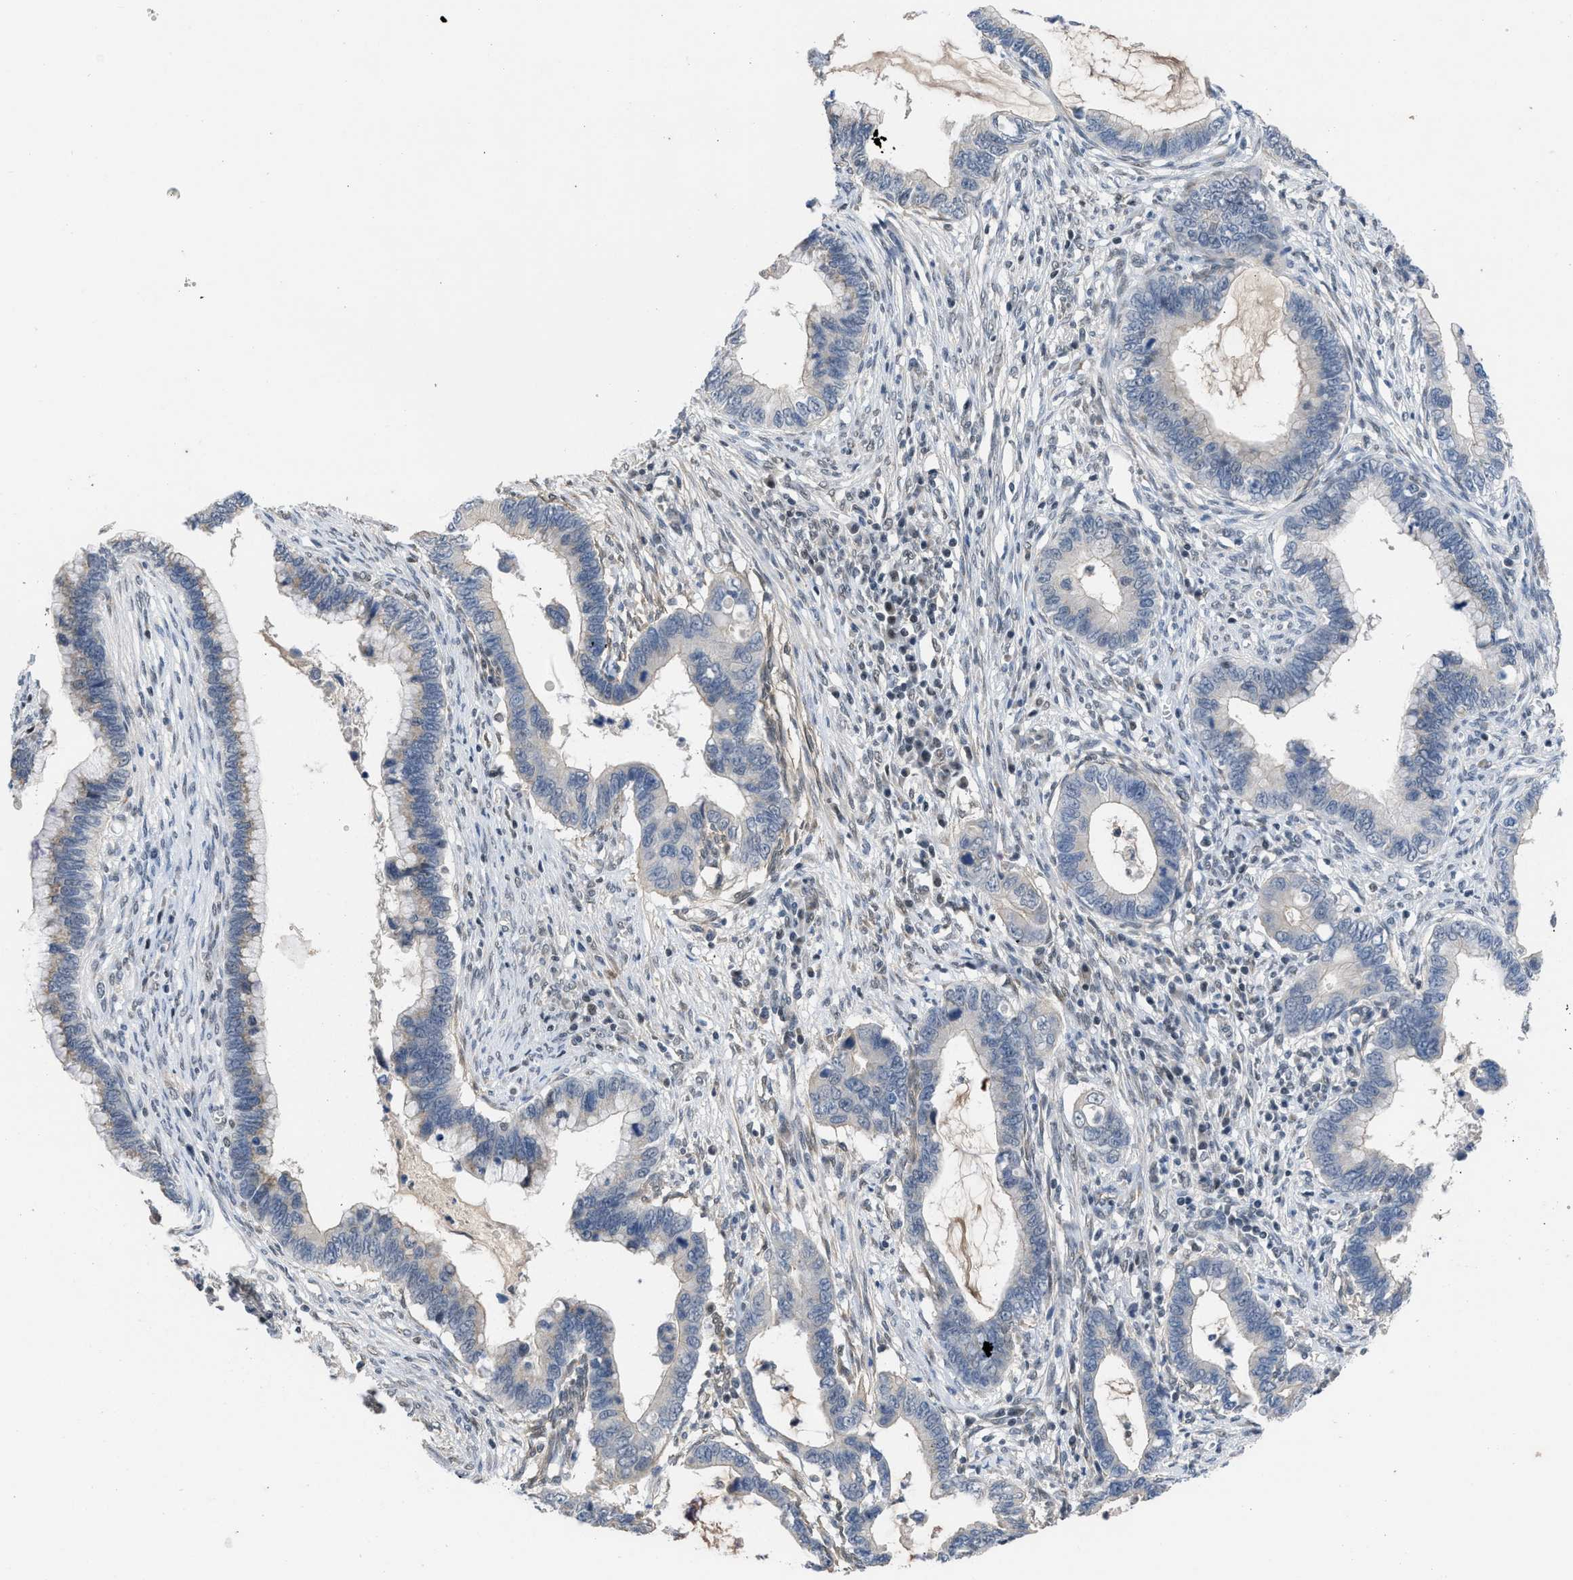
{"staining": {"intensity": "negative", "quantity": "none", "location": "none"}, "tissue": "cervical cancer", "cell_type": "Tumor cells", "image_type": "cancer", "snomed": [{"axis": "morphology", "description": "Adenocarcinoma, NOS"}, {"axis": "topography", "description": "Cervix"}], "caption": "Tumor cells show no significant protein staining in cervical cancer.", "gene": "TERF2IP", "patient": {"sex": "female", "age": 44}}